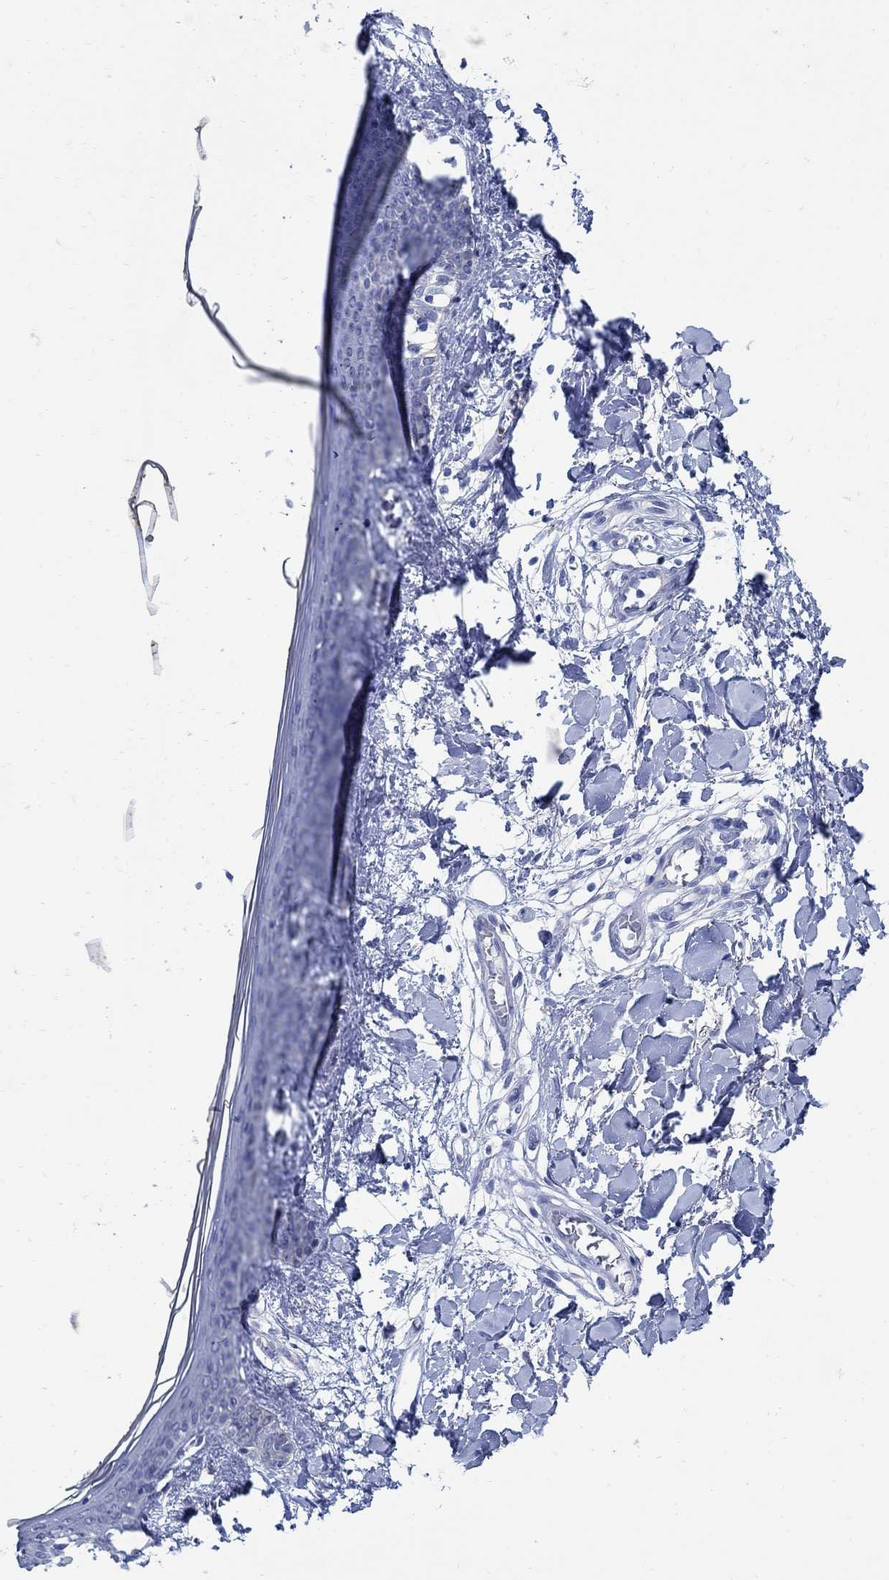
{"staining": {"intensity": "negative", "quantity": "none", "location": "none"}, "tissue": "skin", "cell_type": "Fibroblasts", "image_type": "normal", "snomed": [{"axis": "morphology", "description": "Normal tissue, NOS"}, {"axis": "topography", "description": "Skin"}], "caption": "A photomicrograph of skin stained for a protein exhibits no brown staining in fibroblasts.", "gene": "ZDHHC14", "patient": {"sex": "female", "age": 34}}